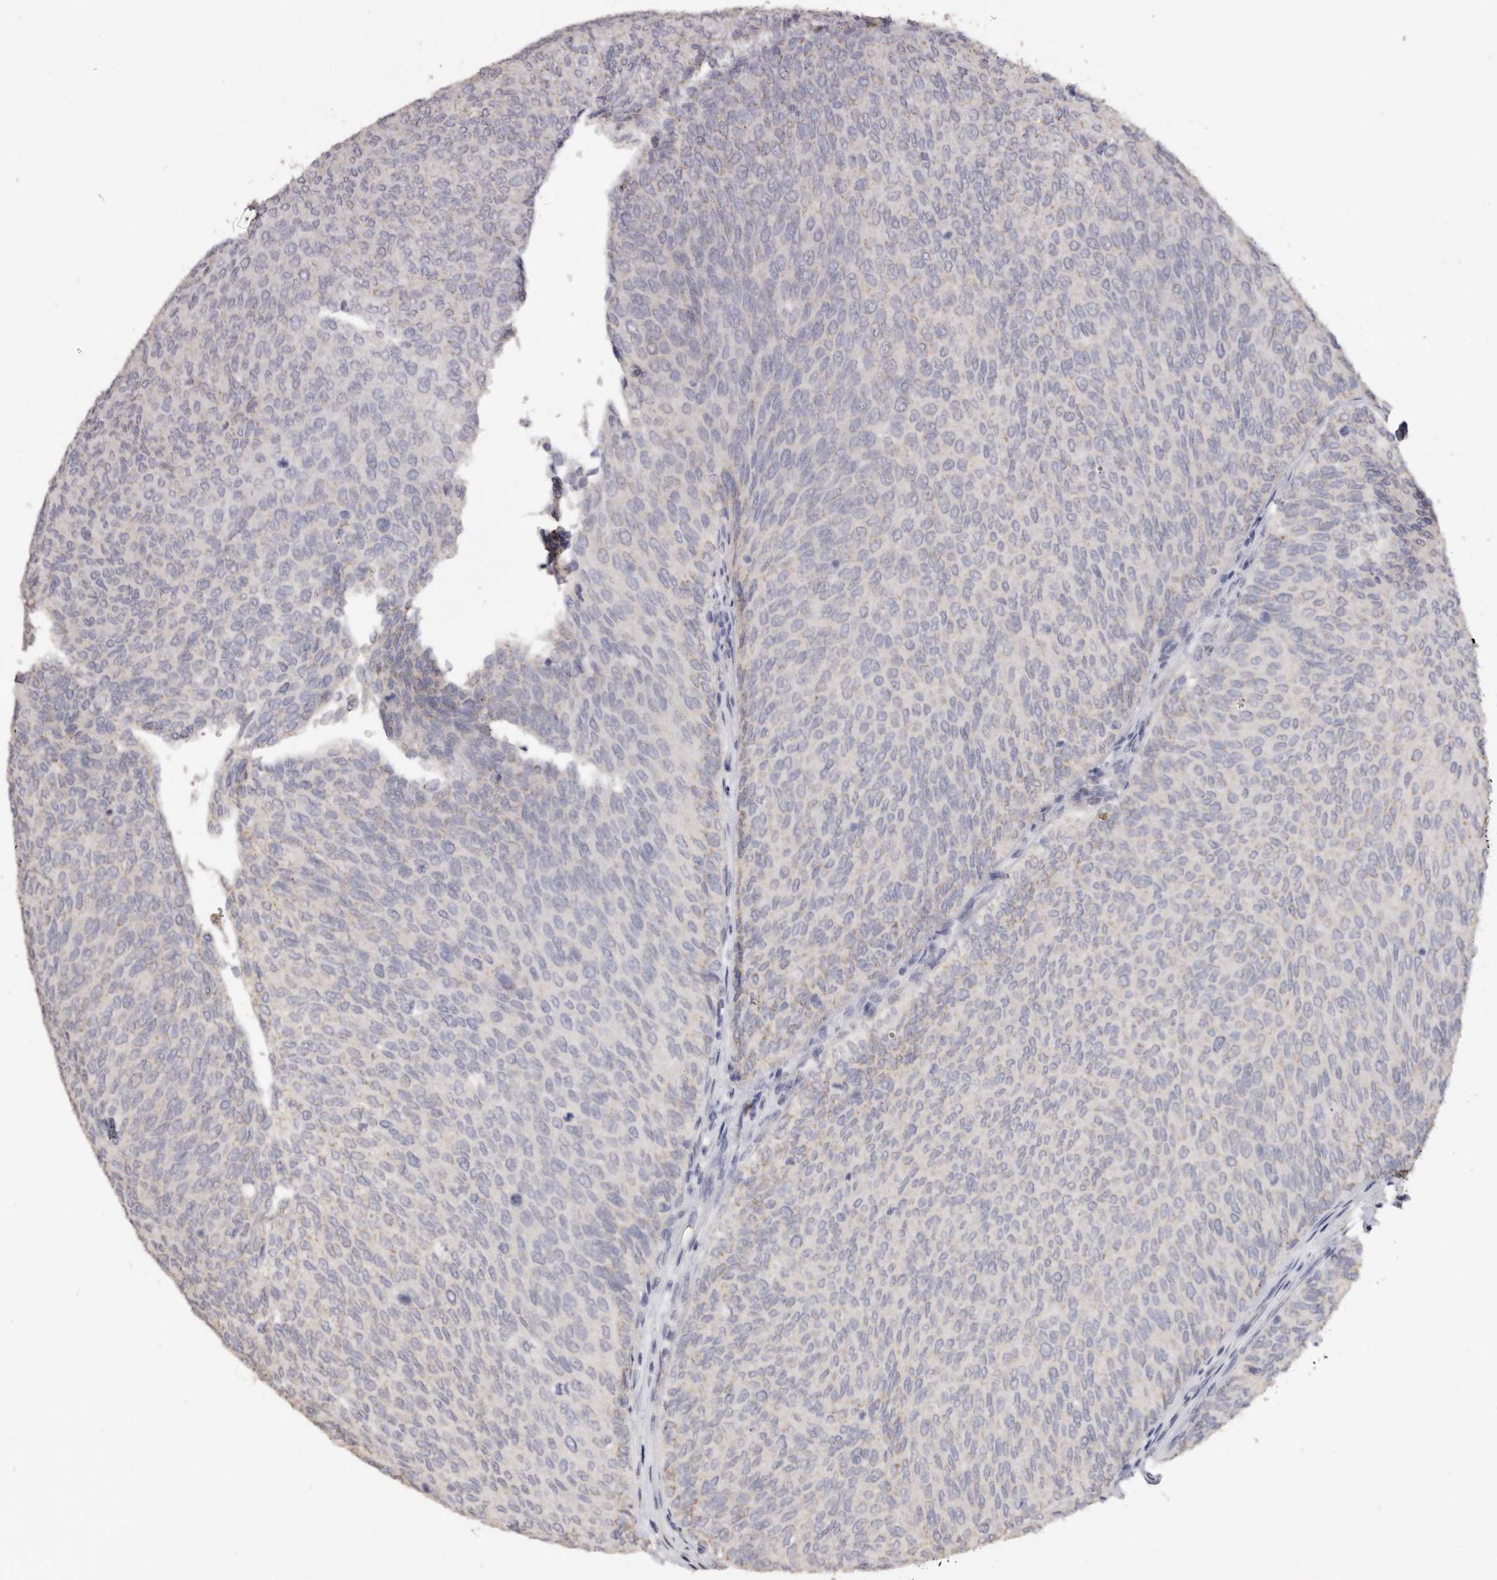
{"staining": {"intensity": "negative", "quantity": "none", "location": "none"}, "tissue": "urothelial cancer", "cell_type": "Tumor cells", "image_type": "cancer", "snomed": [{"axis": "morphology", "description": "Urothelial carcinoma, Low grade"}, {"axis": "topography", "description": "Urinary bladder"}], "caption": "Histopathology image shows no significant protein staining in tumor cells of urothelial carcinoma (low-grade).", "gene": "LGALS7B", "patient": {"sex": "female", "age": 79}}